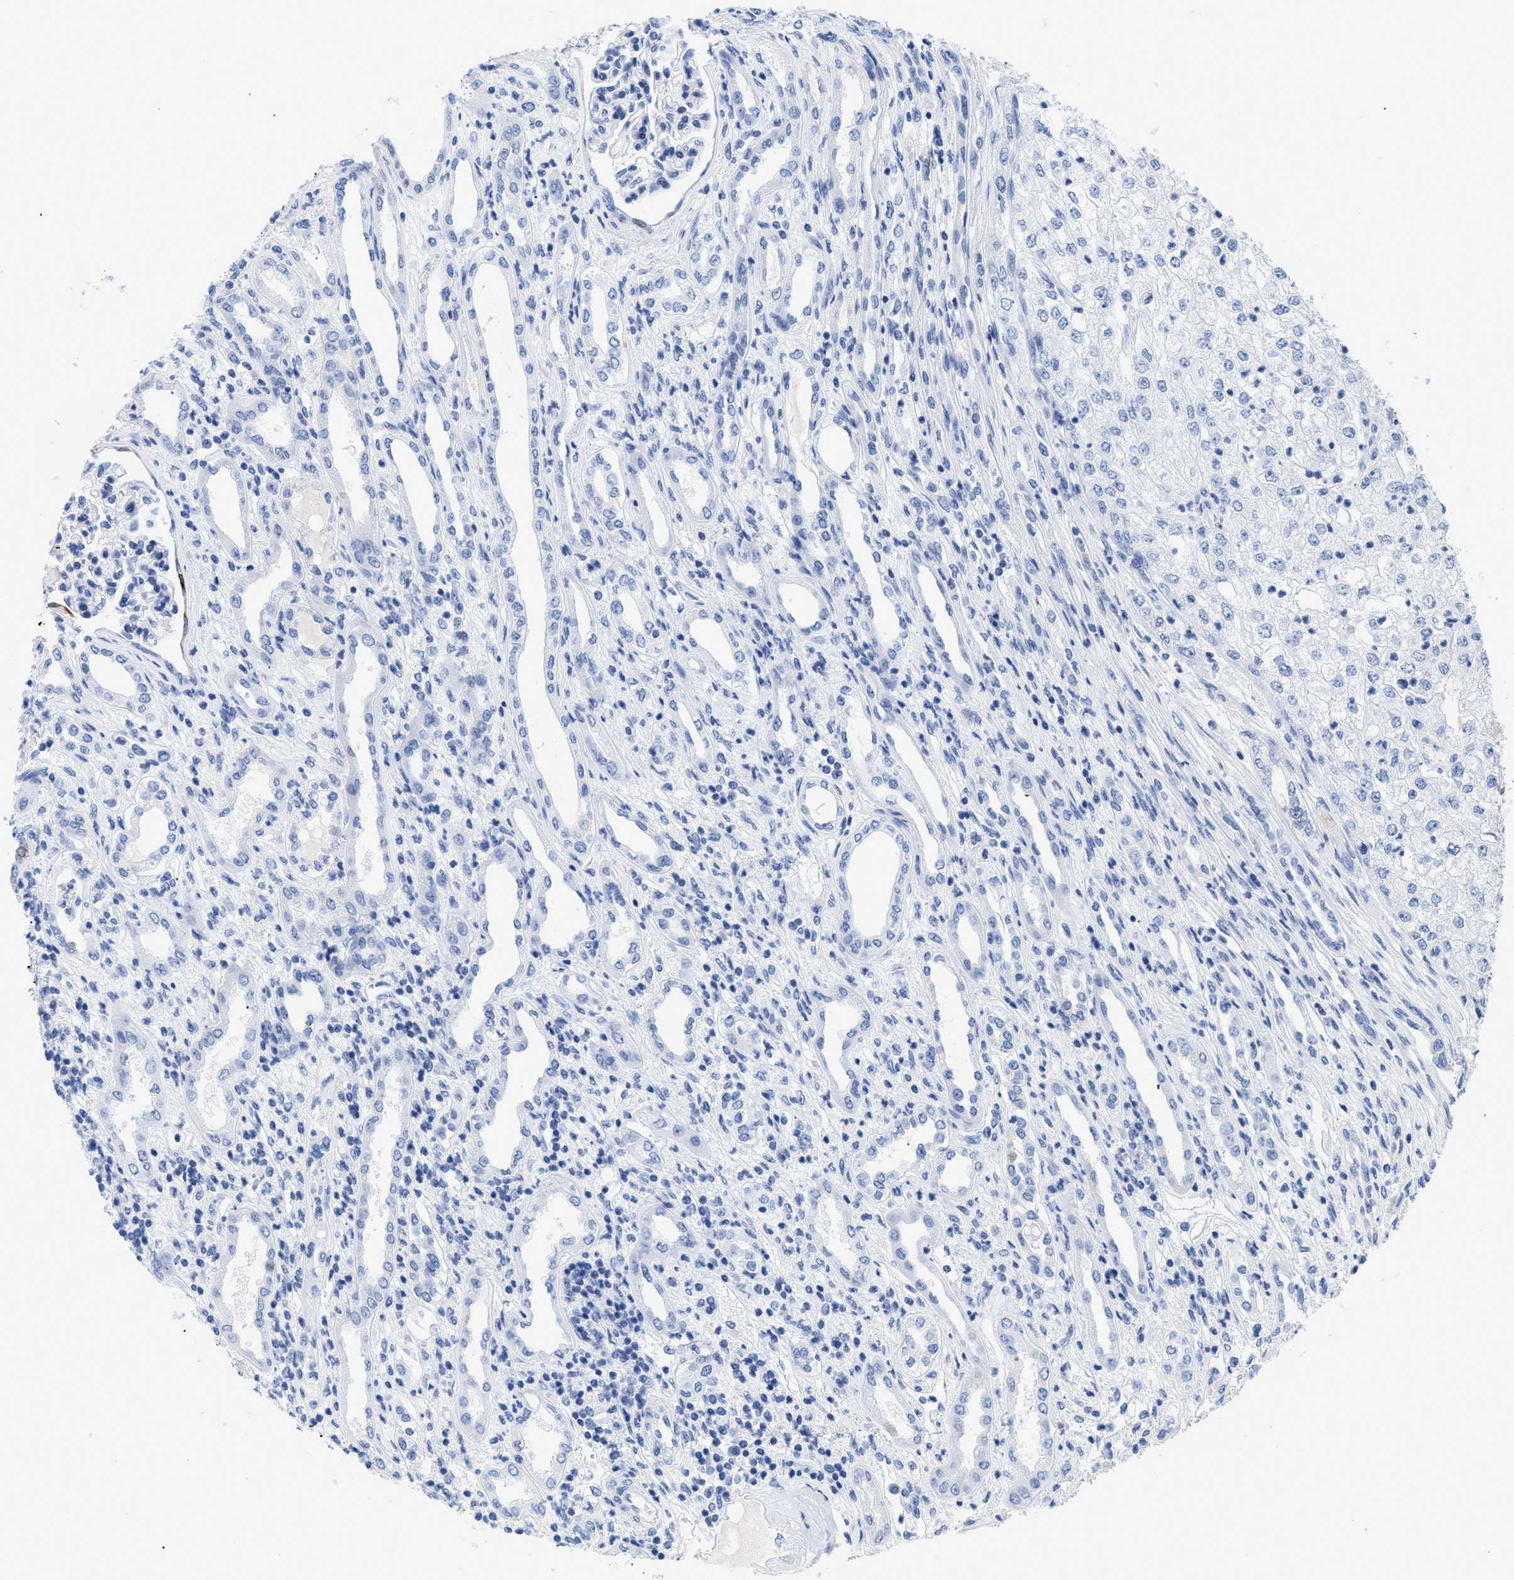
{"staining": {"intensity": "negative", "quantity": "none", "location": "none"}, "tissue": "renal cancer", "cell_type": "Tumor cells", "image_type": "cancer", "snomed": [{"axis": "morphology", "description": "Adenocarcinoma, NOS"}, {"axis": "topography", "description": "Kidney"}], "caption": "DAB (3,3'-diaminobenzidine) immunohistochemical staining of renal cancer (adenocarcinoma) shows no significant positivity in tumor cells.", "gene": "DUSP26", "patient": {"sex": "female", "age": 54}}